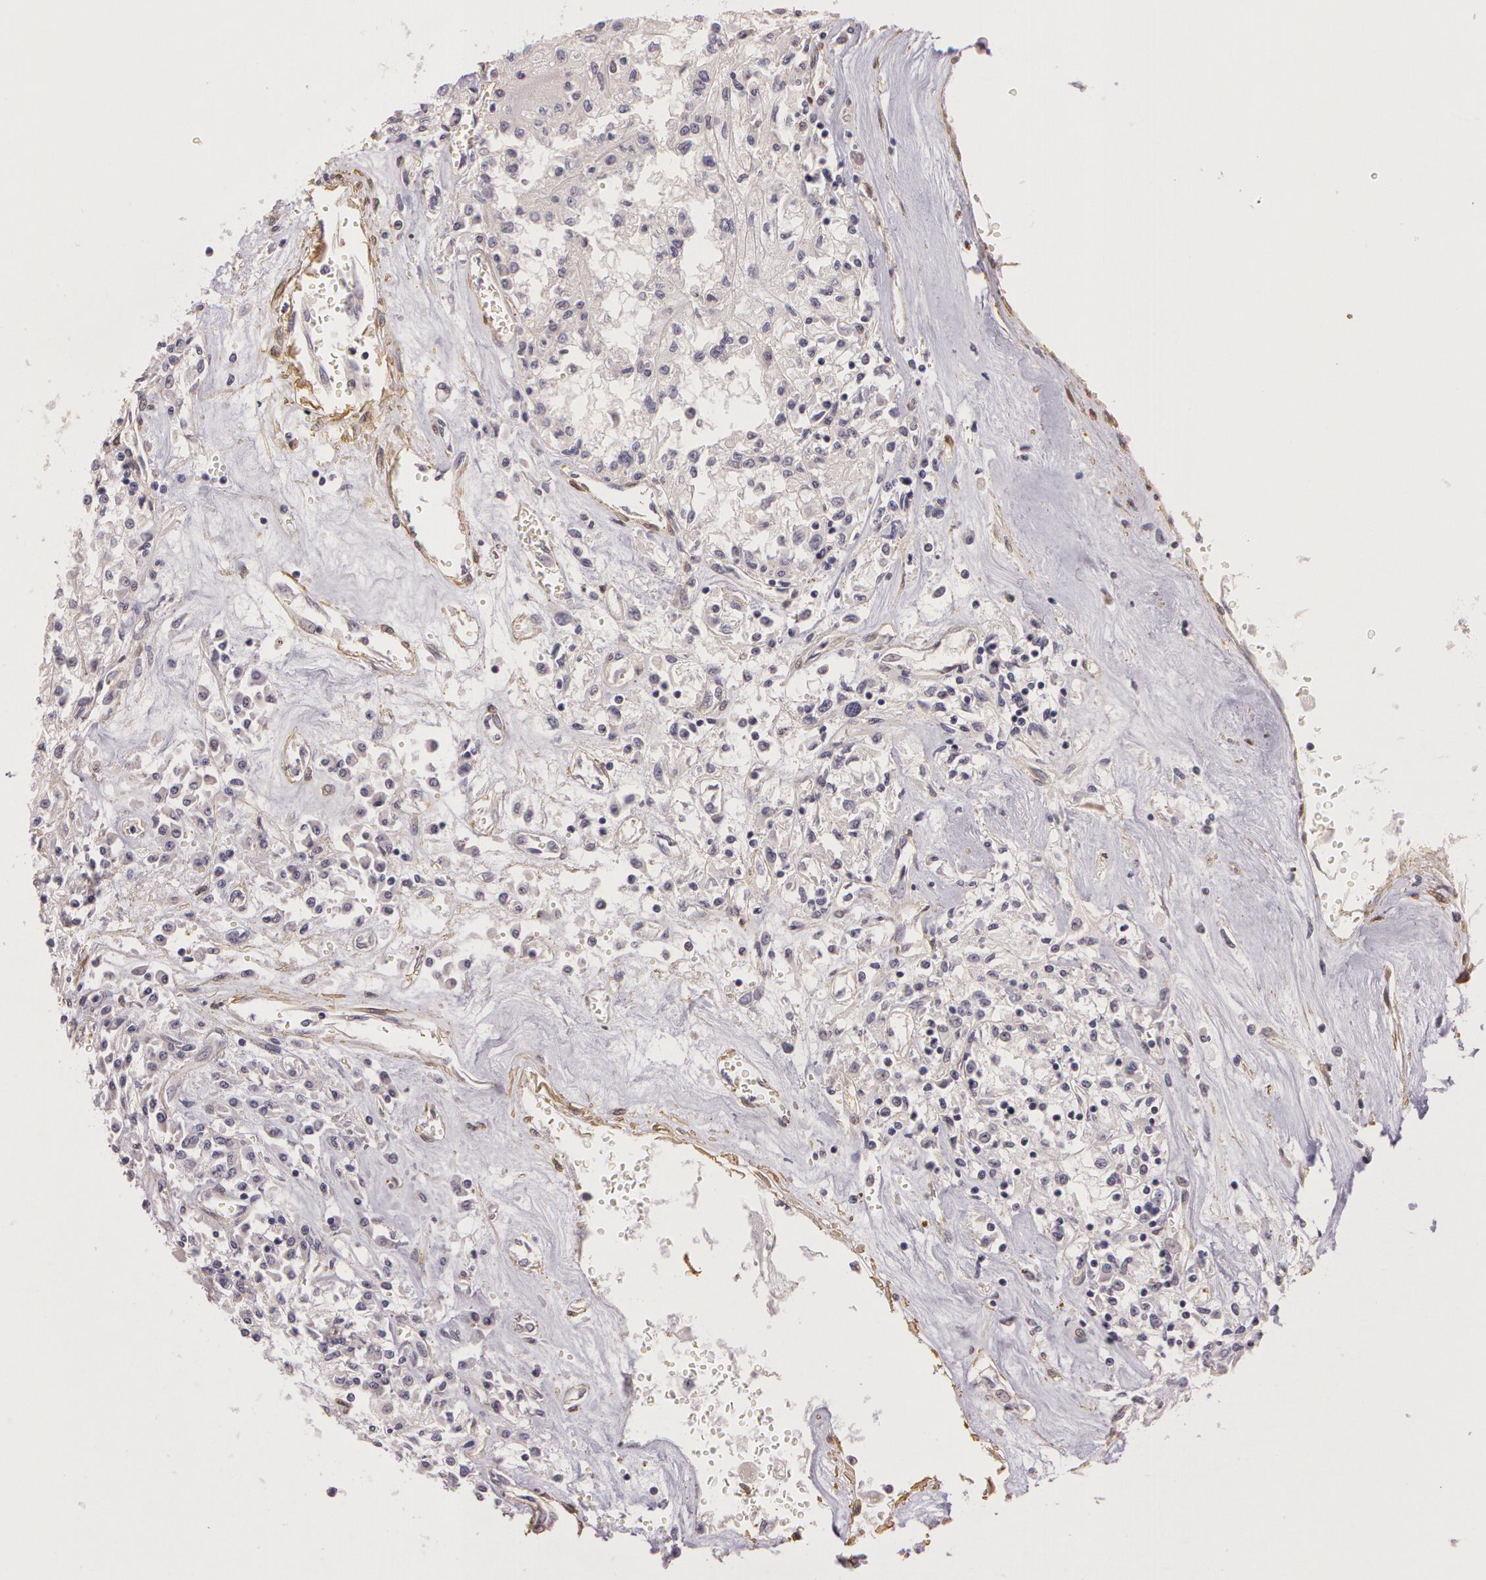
{"staining": {"intensity": "negative", "quantity": "none", "location": "none"}, "tissue": "renal cancer", "cell_type": "Tumor cells", "image_type": "cancer", "snomed": [{"axis": "morphology", "description": "Adenocarcinoma, NOS"}, {"axis": "topography", "description": "Kidney"}], "caption": "Renal cancer stained for a protein using immunohistochemistry (IHC) displays no positivity tumor cells.", "gene": "G2E3", "patient": {"sex": "male", "age": 78}}